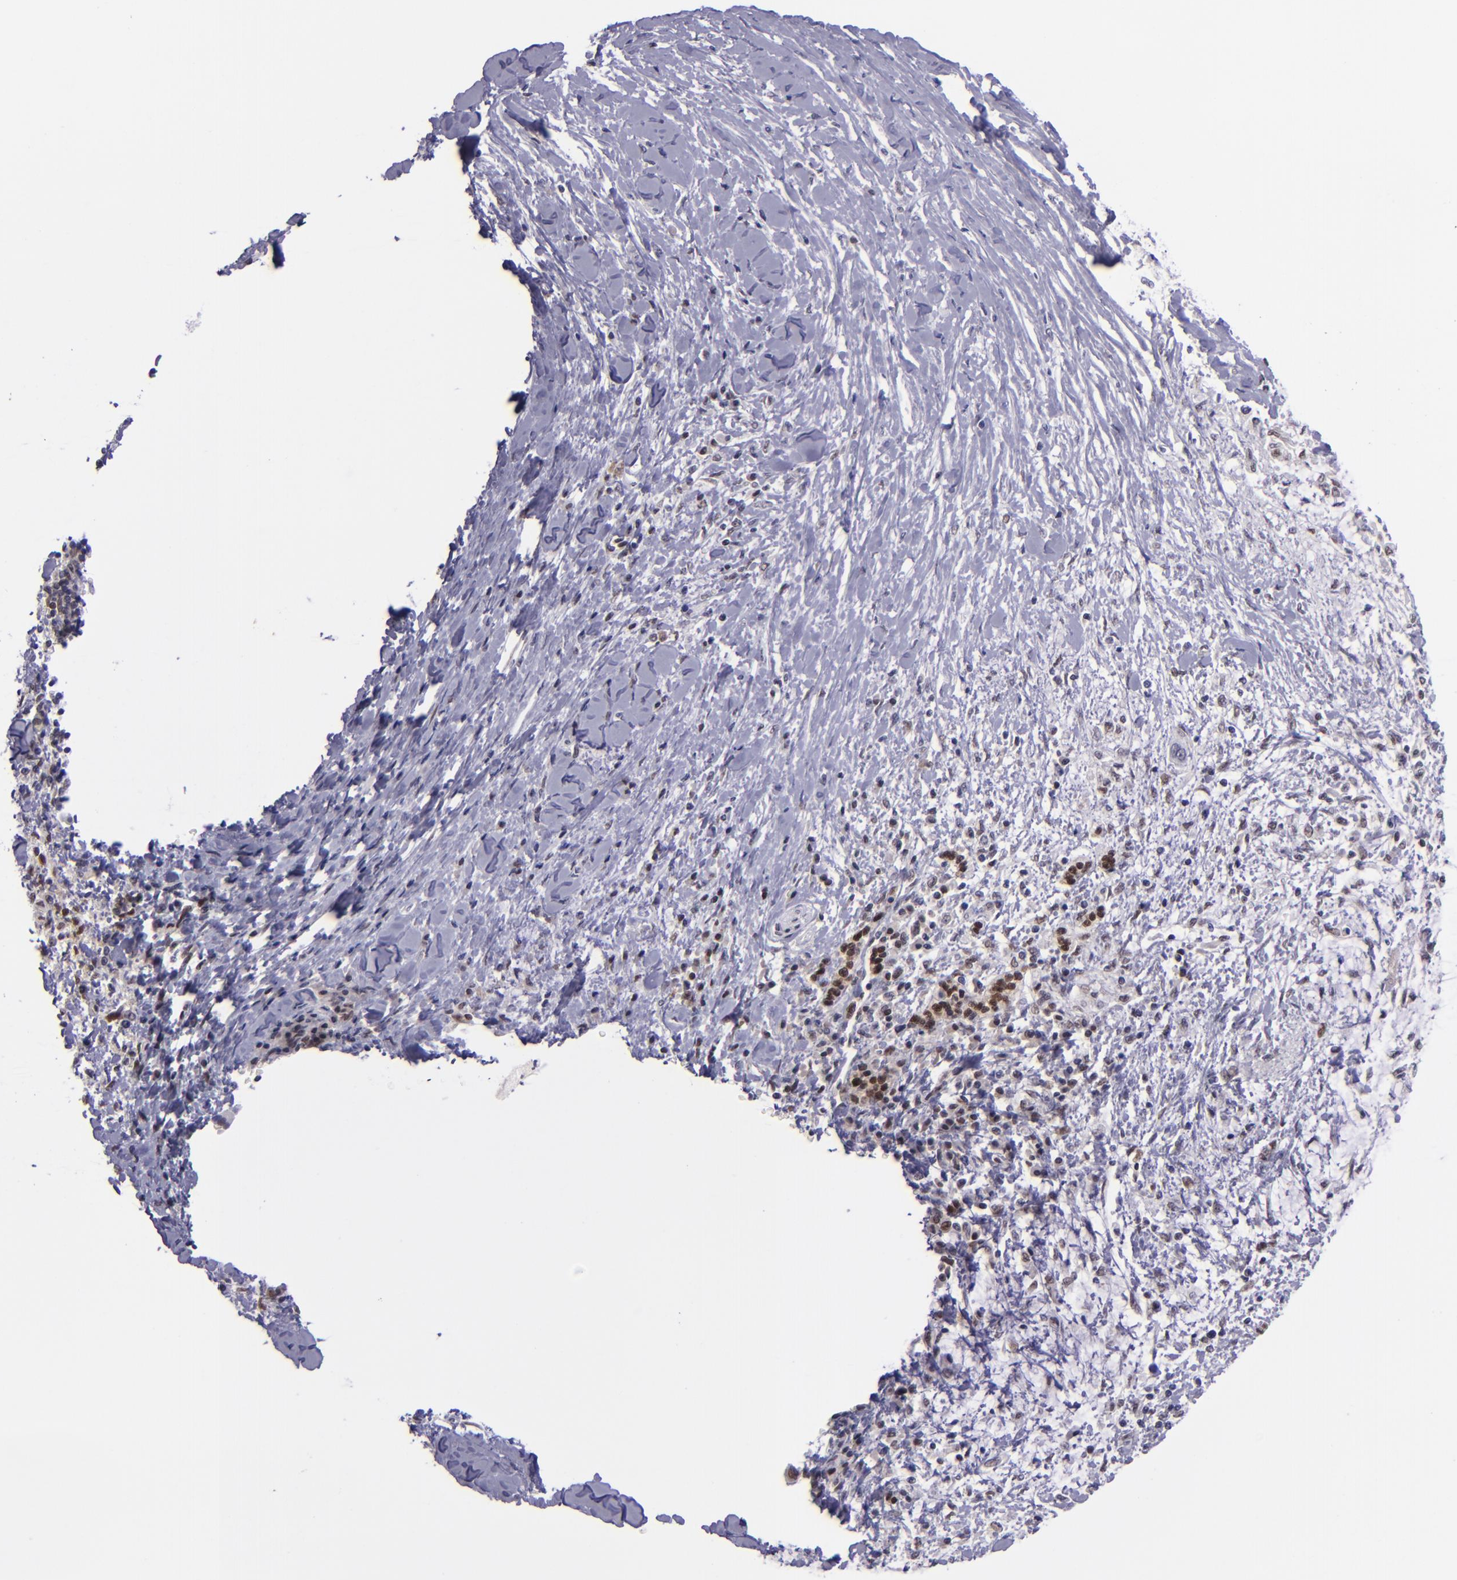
{"staining": {"intensity": "moderate", "quantity": ">75%", "location": "nuclear"}, "tissue": "pancreatic cancer", "cell_type": "Tumor cells", "image_type": "cancer", "snomed": [{"axis": "morphology", "description": "Adenocarcinoma, NOS"}, {"axis": "topography", "description": "Pancreas"}], "caption": "Immunohistochemistry (IHC) (DAB) staining of pancreatic cancer (adenocarcinoma) demonstrates moderate nuclear protein expression in about >75% of tumor cells. The protein of interest is shown in brown color, while the nuclei are stained blue.", "gene": "BAG1", "patient": {"sex": "female", "age": 64}}